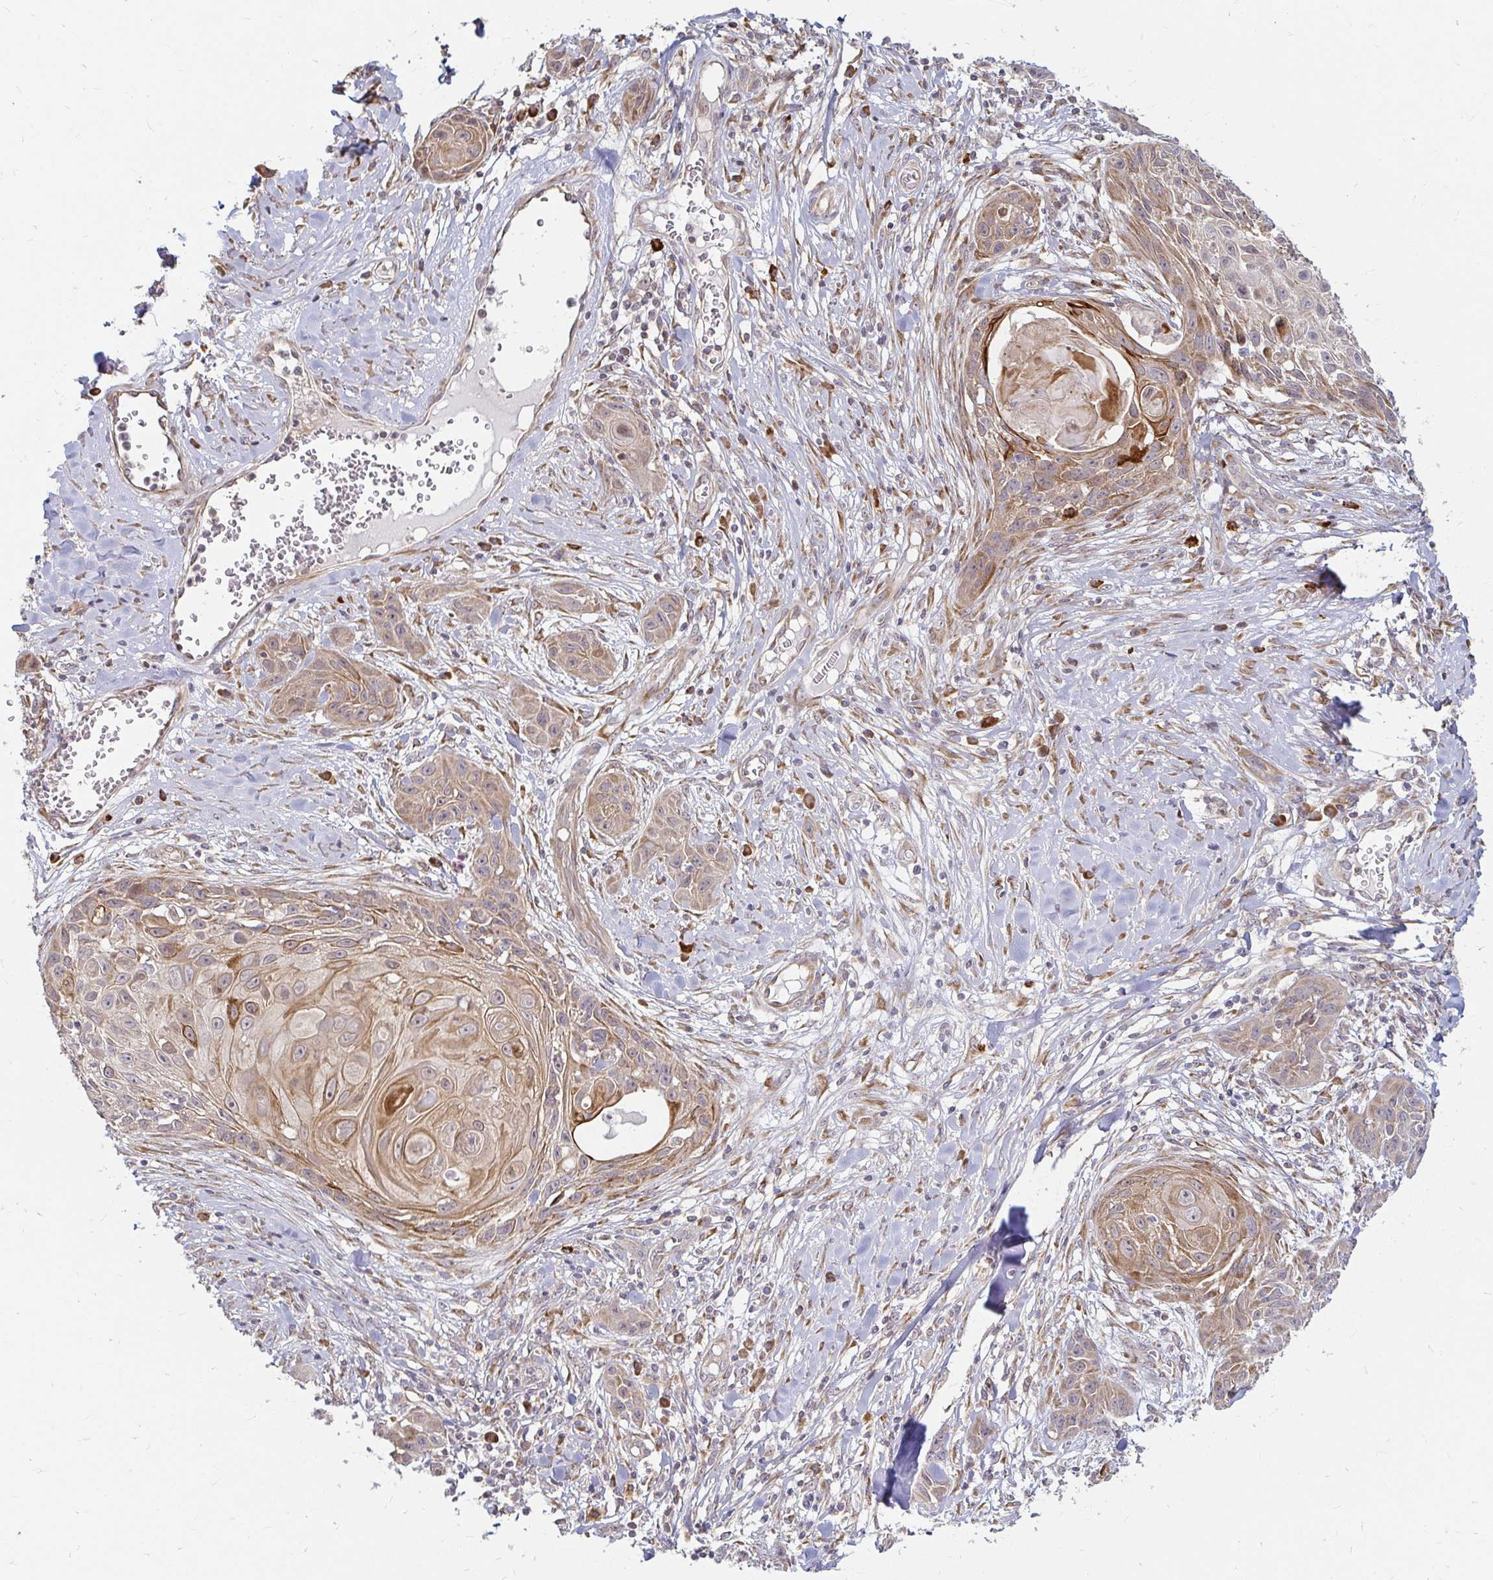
{"staining": {"intensity": "weak", "quantity": "25%-75%", "location": "cytoplasmic/membranous"}, "tissue": "skin cancer", "cell_type": "Tumor cells", "image_type": "cancer", "snomed": [{"axis": "morphology", "description": "Squamous cell carcinoma, NOS"}, {"axis": "topography", "description": "Skin"}, {"axis": "topography", "description": "Vulva"}], "caption": "Protein expression analysis of skin squamous cell carcinoma reveals weak cytoplasmic/membranous staining in approximately 25%-75% of tumor cells.", "gene": "CAST", "patient": {"sex": "female", "age": 83}}